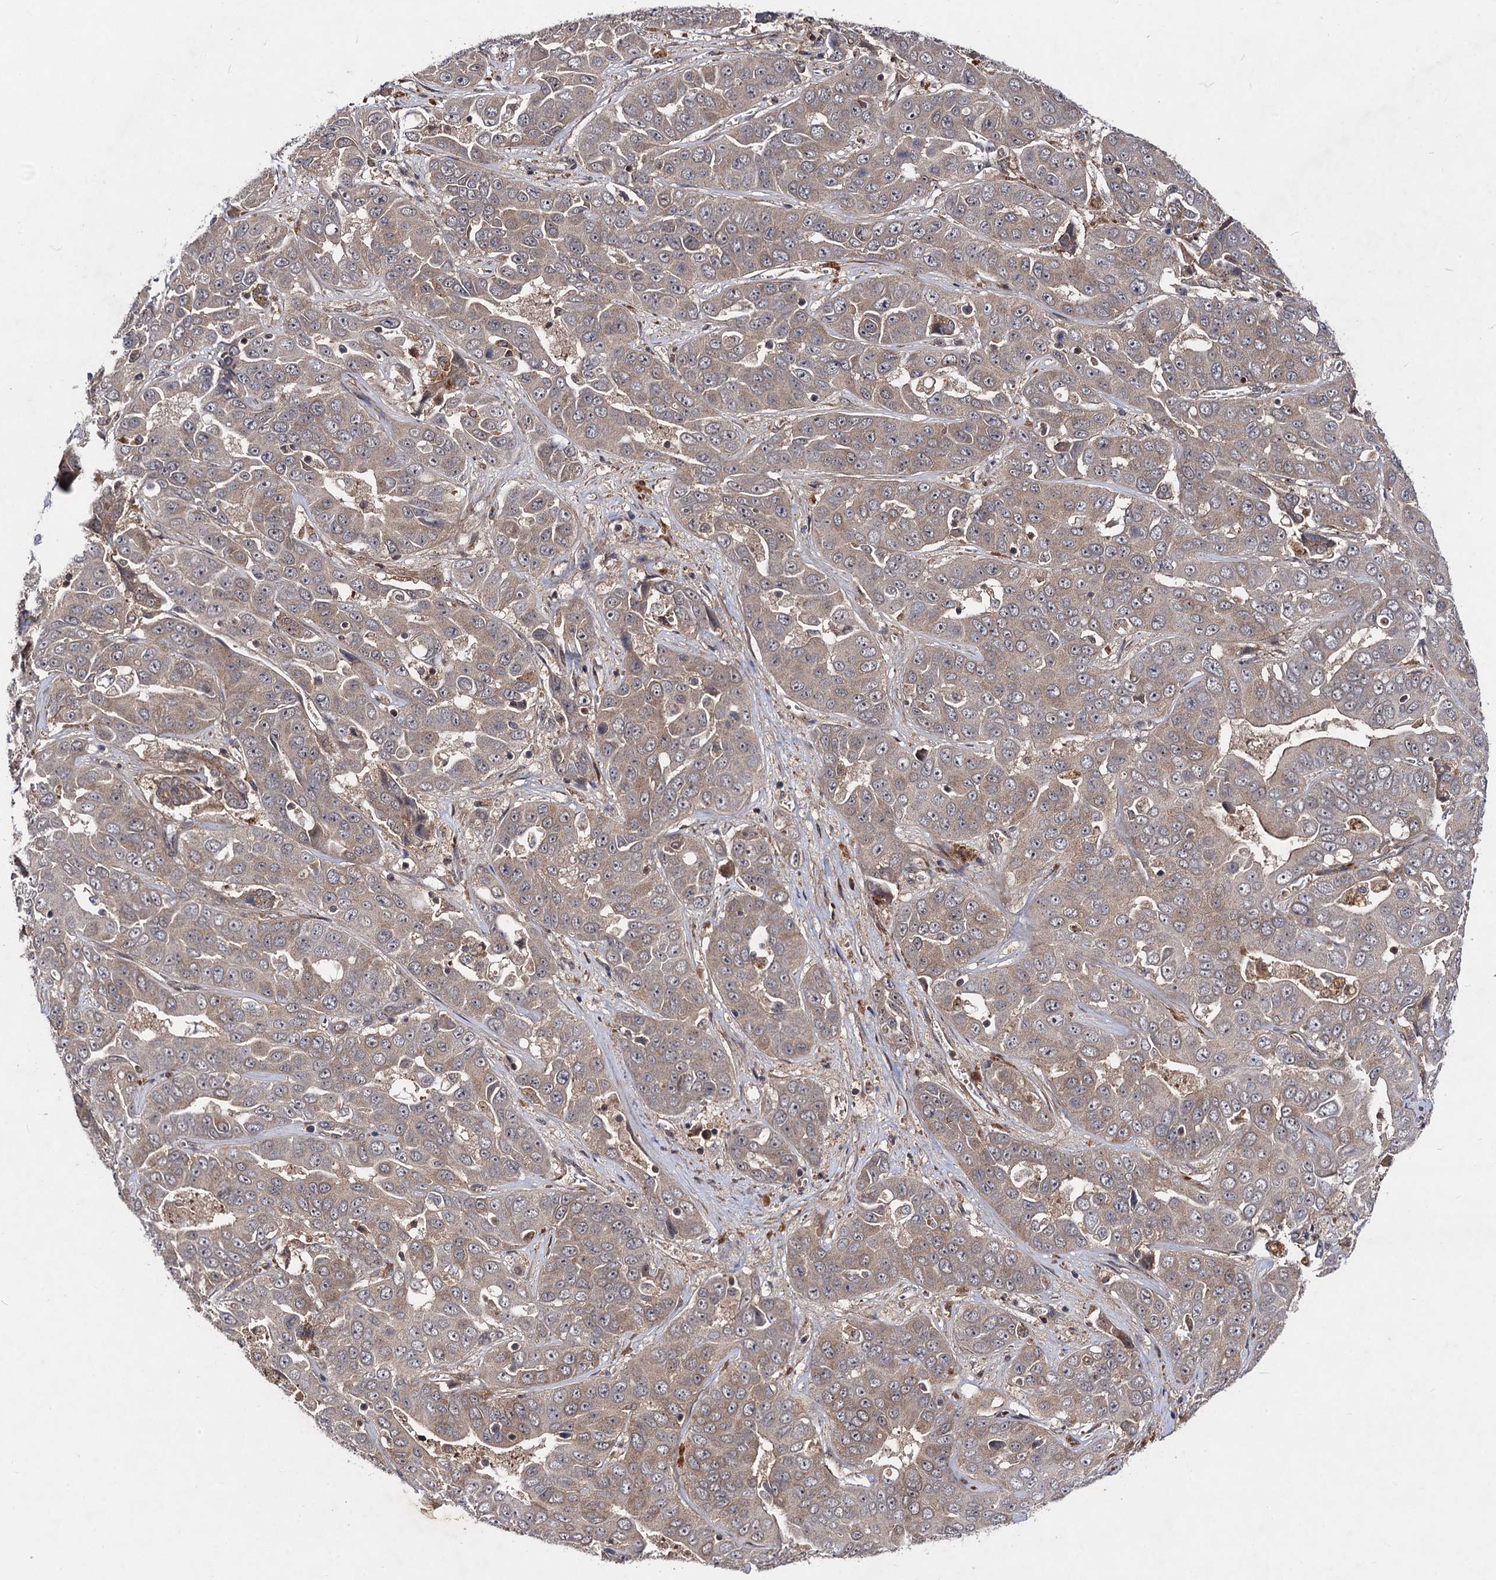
{"staining": {"intensity": "weak", "quantity": ">75%", "location": "cytoplasmic/membranous"}, "tissue": "liver cancer", "cell_type": "Tumor cells", "image_type": "cancer", "snomed": [{"axis": "morphology", "description": "Cholangiocarcinoma"}, {"axis": "topography", "description": "Liver"}], "caption": "Liver cancer (cholangiocarcinoma) was stained to show a protein in brown. There is low levels of weak cytoplasmic/membranous expression in about >75% of tumor cells.", "gene": "KXD1", "patient": {"sex": "female", "age": 52}}